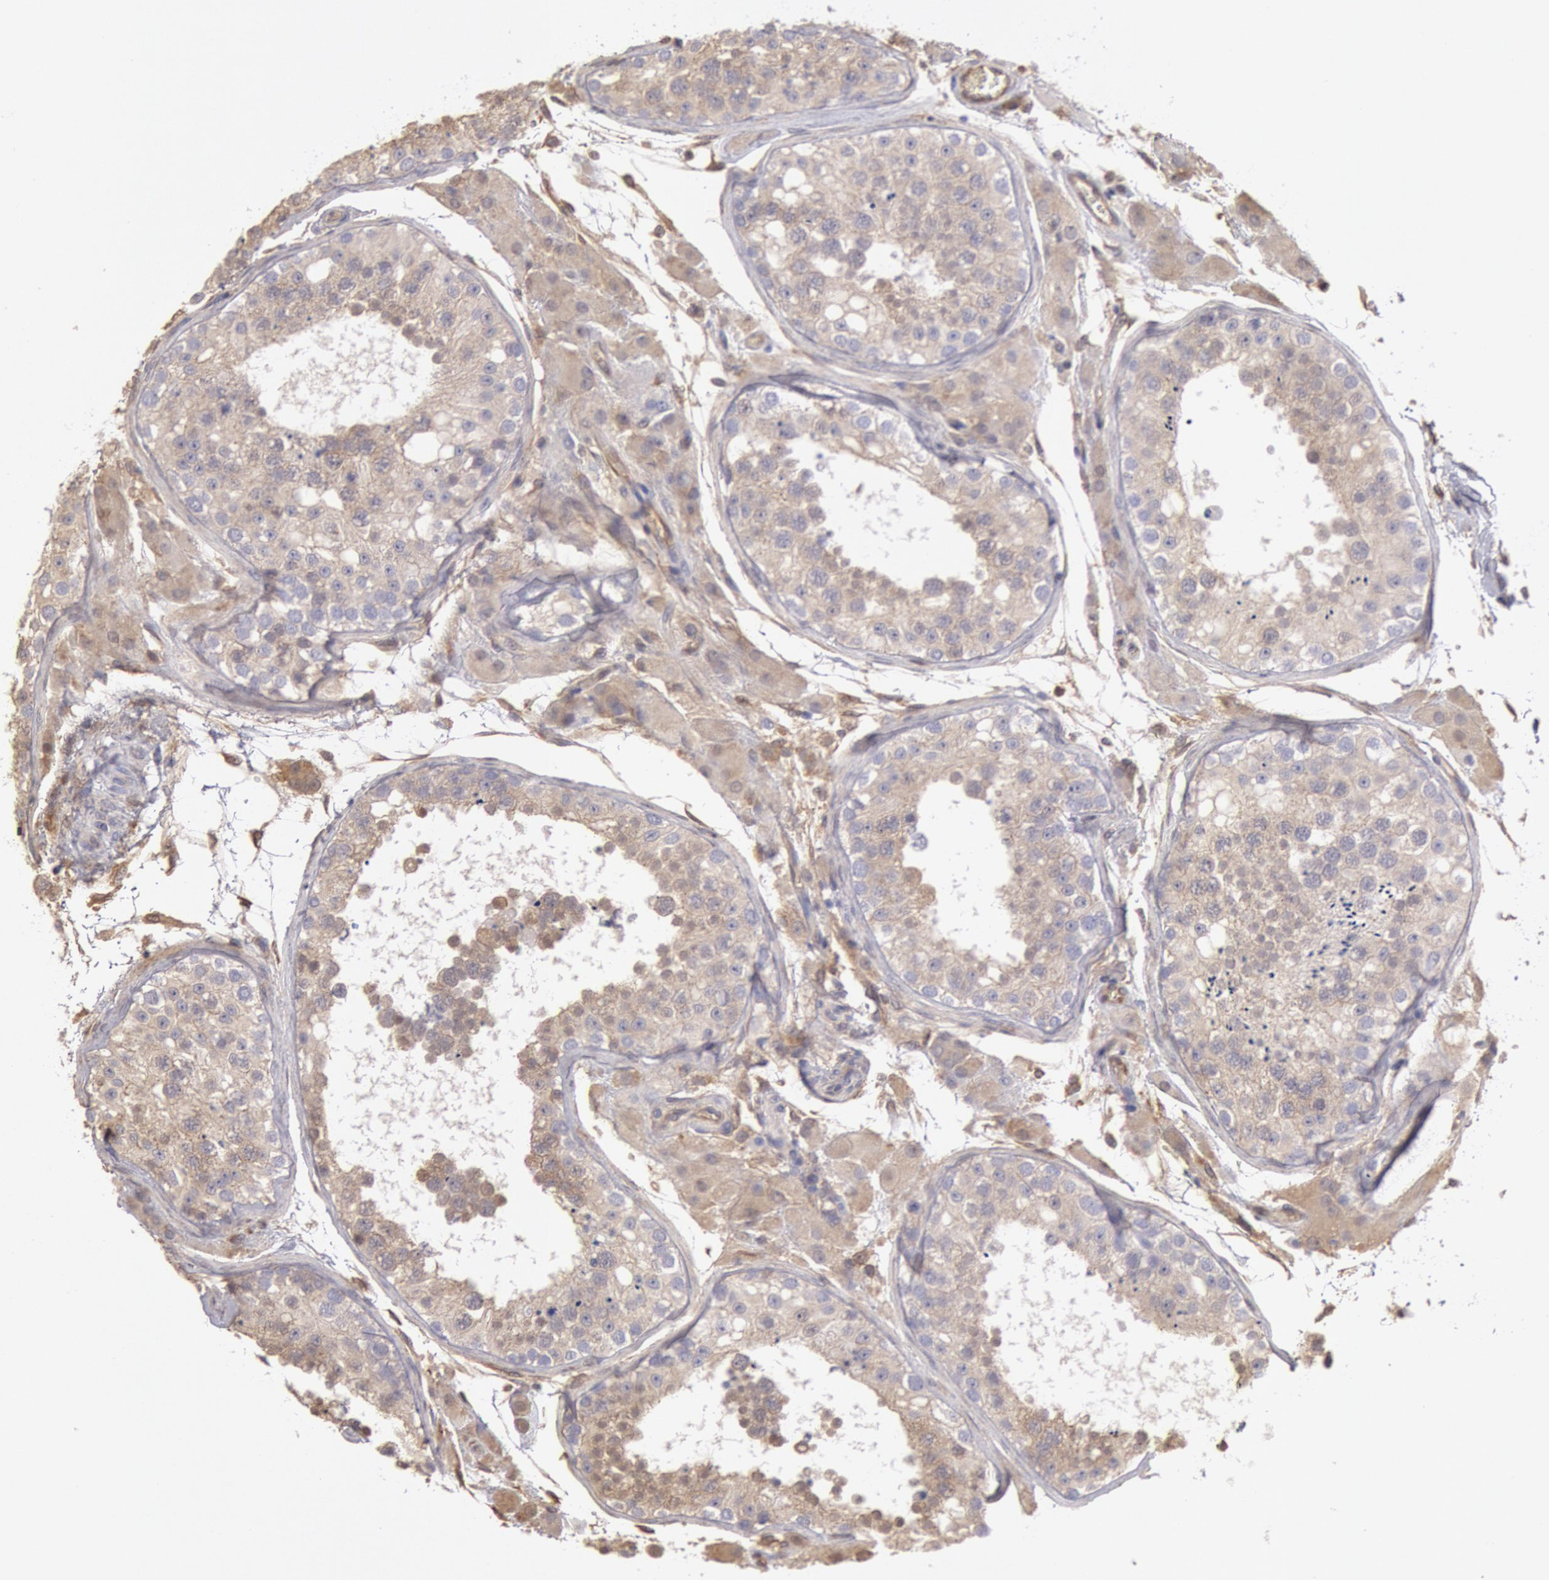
{"staining": {"intensity": "weak", "quantity": ">75%", "location": "cytoplasmic/membranous"}, "tissue": "testis", "cell_type": "Cells in seminiferous ducts", "image_type": "normal", "snomed": [{"axis": "morphology", "description": "Normal tissue, NOS"}, {"axis": "topography", "description": "Testis"}], "caption": "Testis was stained to show a protein in brown. There is low levels of weak cytoplasmic/membranous expression in approximately >75% of cells in seminiferous ducts. The staining was performed using DAB (3,3'-diaminobenzidine), with brown indicating positive protein expression. Nuclei are stained blue with hematoxylin.", "gene": "CCDC50", "patient": {"sex": "male", "age": 26}}